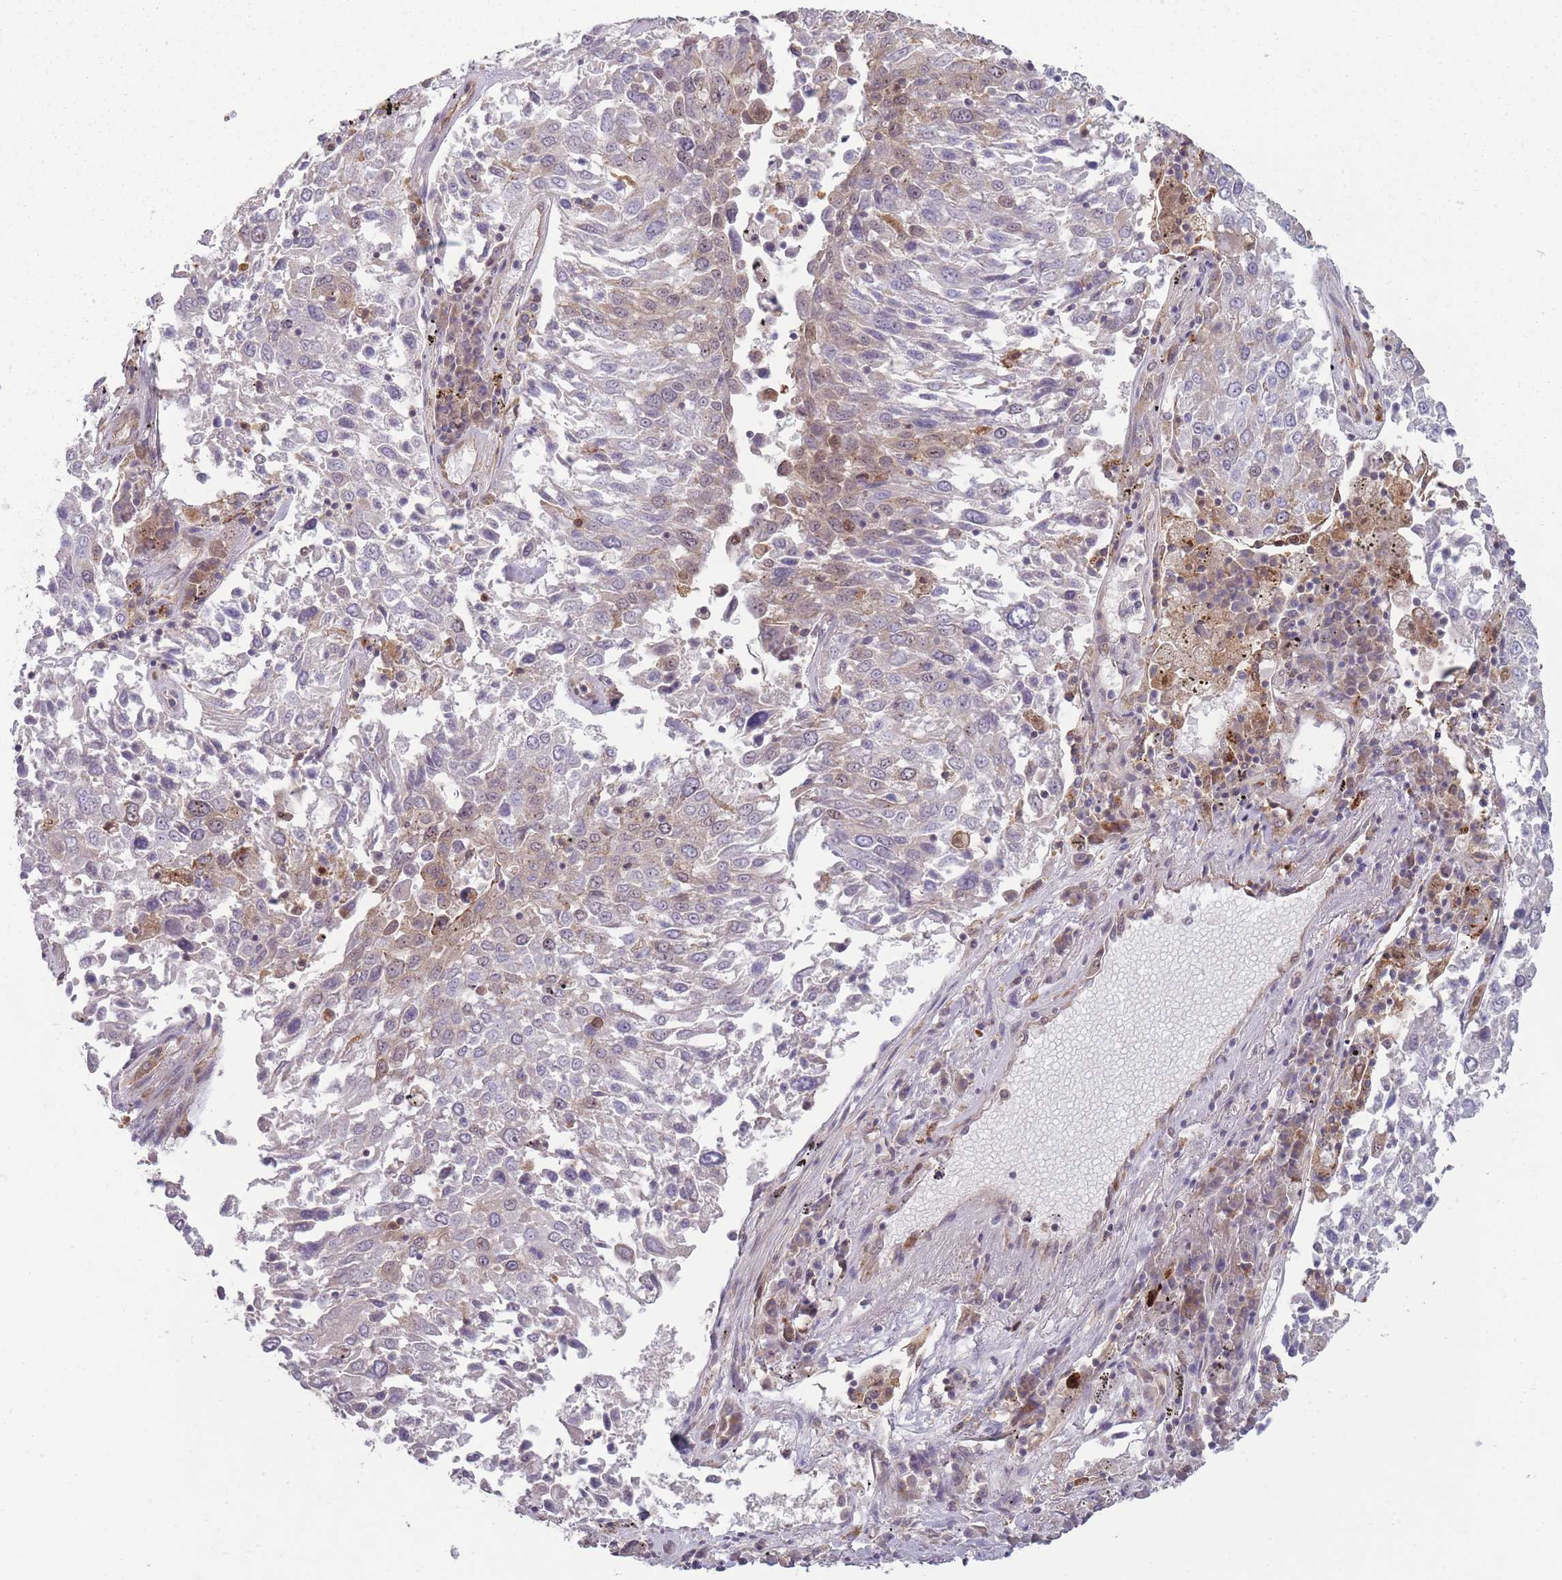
{"staining": {"intensity": "negative", "quantity": "none", "location": "none"}, "tissue": "lung cancer", "cell_type": "Tumor cells", "image_type": "cancer", "snomed": [{"axis": "morphology", "description": "Squamous cell carcinoma, NOS"}, {"axis": "topography", "description": "Lung"}], "caption": "Tumor cells are negative for brown protein staining in squamous cell carcinoma (lung).", "gene": "LGALS9", "patient": {"sex": "male", "age": 65}}